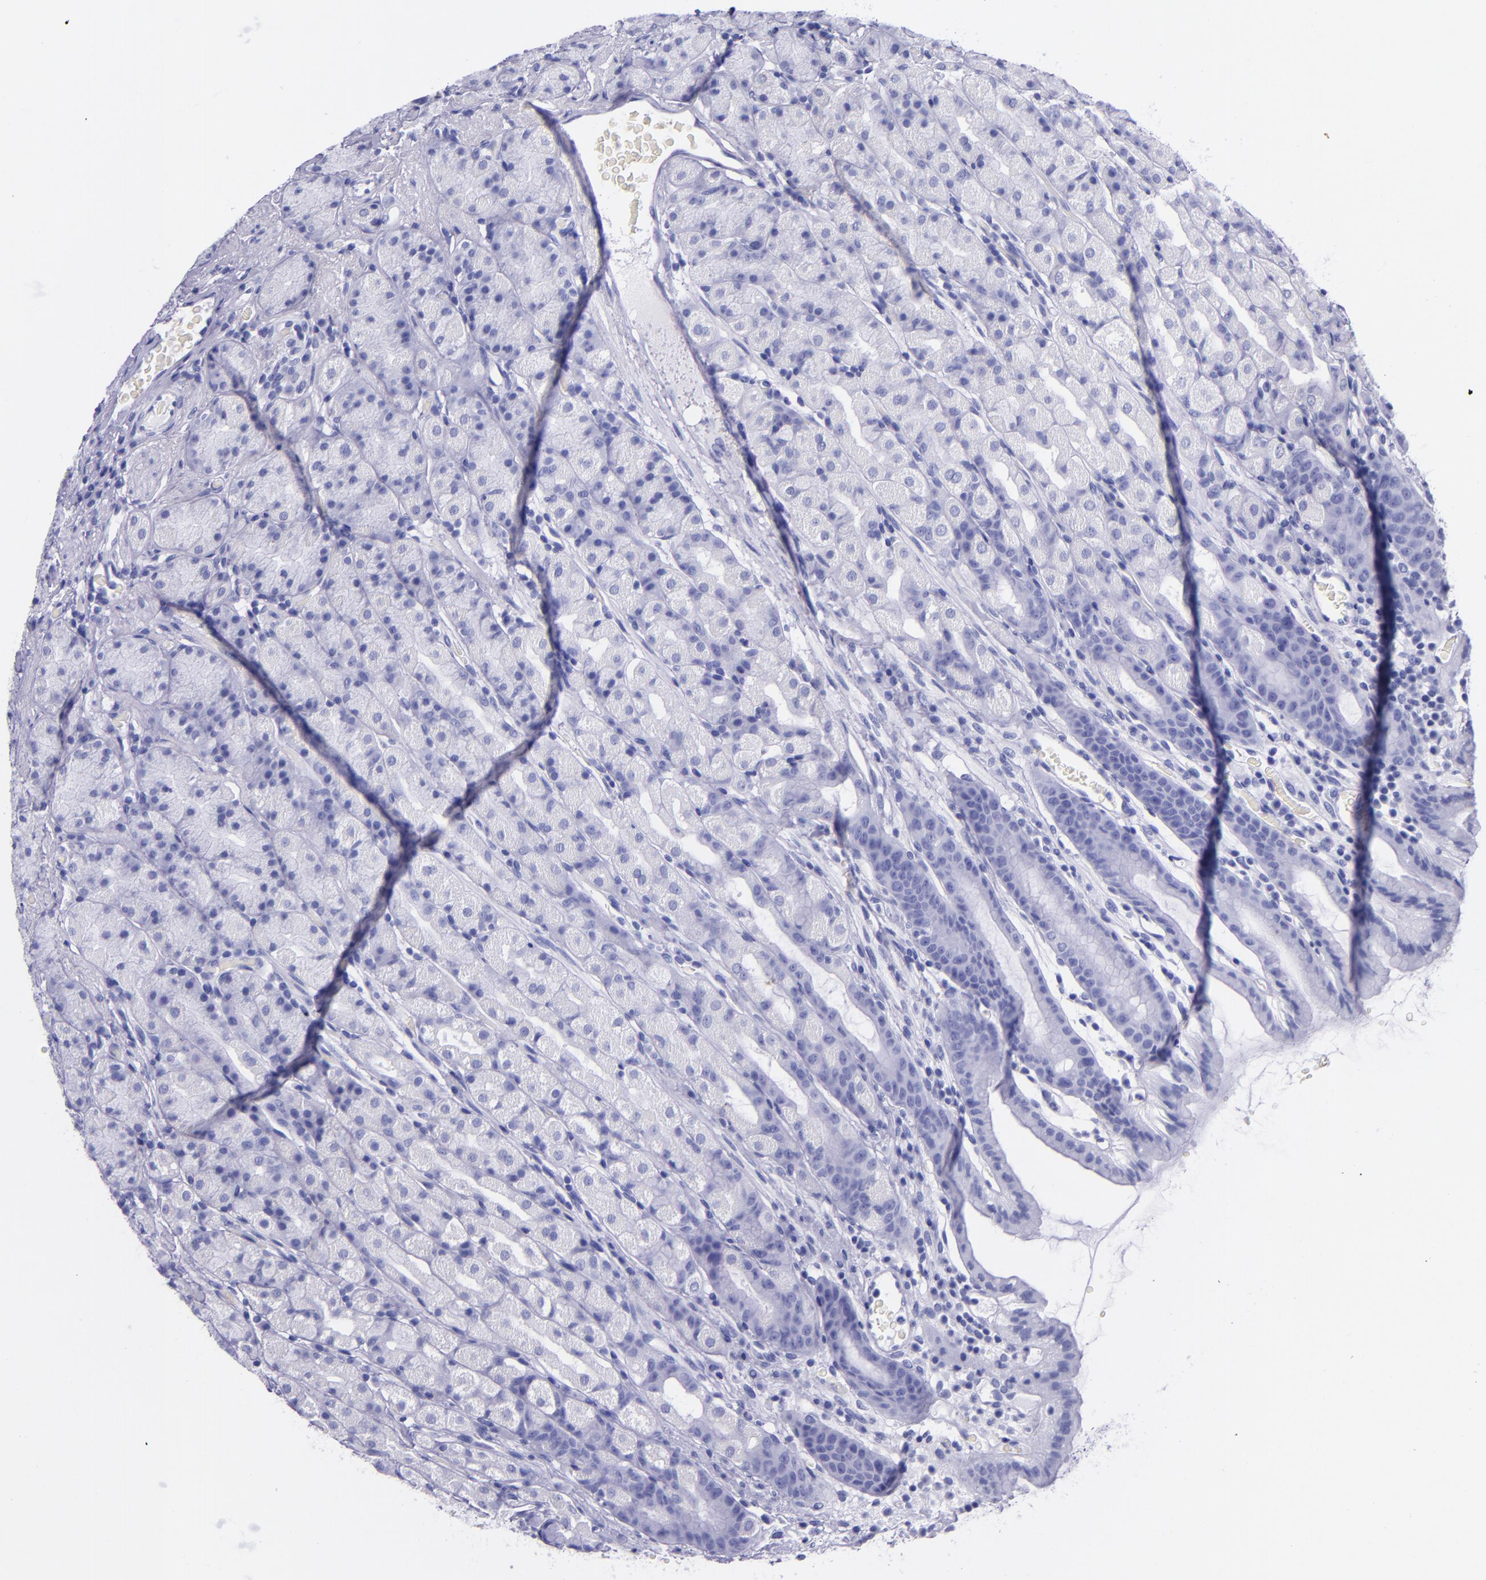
{"staining": {"intensity": "negative", "quantity": "none", "location": "none"}, "tissue": "stomach", "cell_type": "Glandular cells", "image_type": "normal", "snomed": [{"axis": "morphology", "description": "Normal tissue, NOS"}, {"axis": "topography", "description": "Stomach, upper"}], "caption": "A high-resolution photomicrograph shows IHC staining of benign stomach, which displays no significant positivity in glandular cells. The staining is performed using DAB brown chromogen with nuclei counter-stained in using hematoxylin.", "gene": "MBP", "patient": {"sex": "male", "age": 68}}